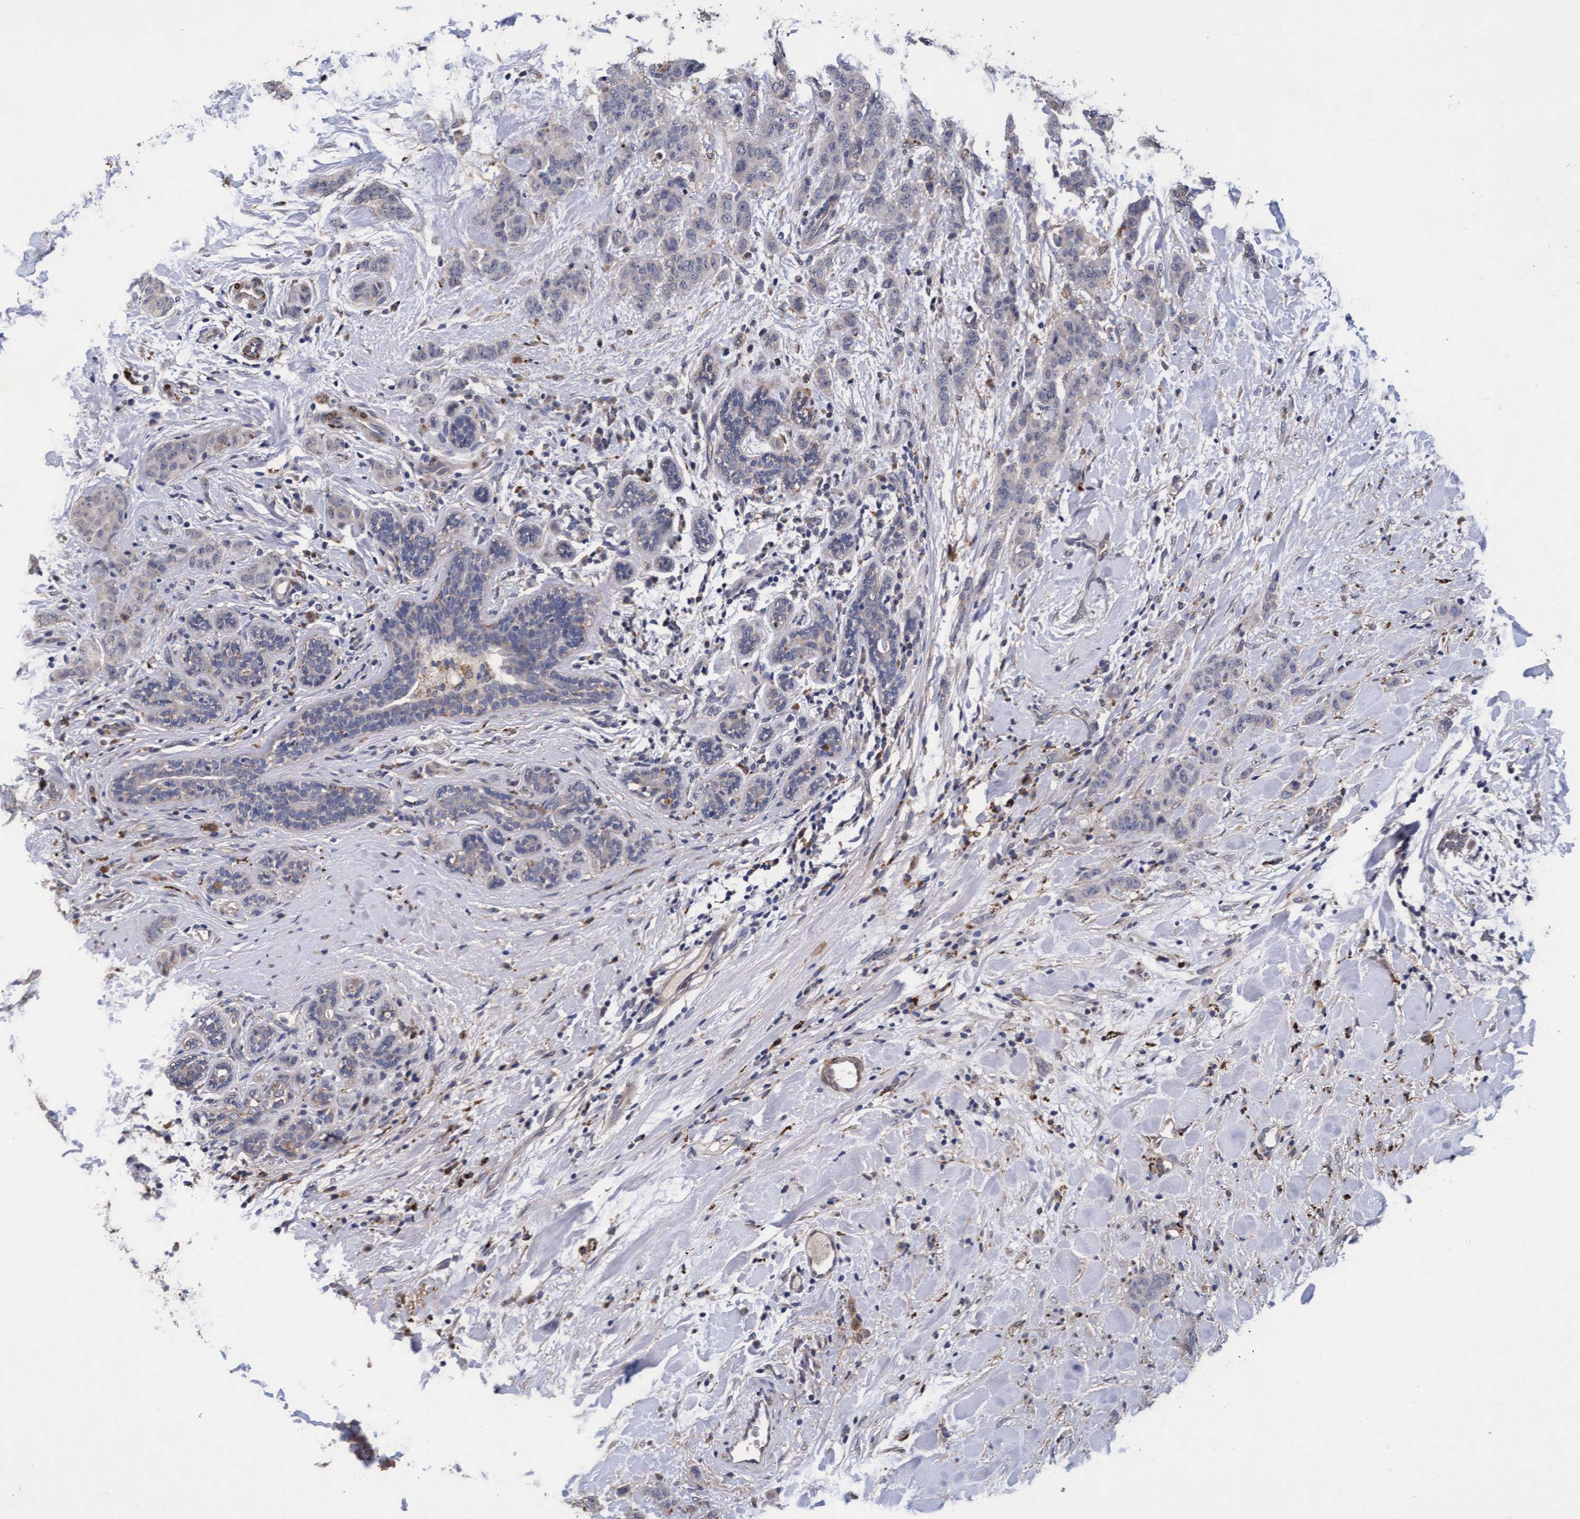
{"staining": {"intensity": "negative", "quantity": "none", "location": "none"}, "tissue": "breast cancer", "cell_type": "Tumor cells", "image_type": "cancer", "snomed": [{"axis": "morphology", "description": "Normal tissue, NOS"}, {"axis": "morphology", "description": "Duct carcinoma"}, {"axis": "topography", "description": "Breast"}], "caption": "High magnification brightfield microscopy of breast cancer (invasive ductal carcinoma) stained with DAB (3,3'-diaminobenzidine) (brown) and counterstained with hematoxylin (blue): tumor cells show no significant staining.", "gene": "CPQ", "patient": {"sex": "female", "age": 40}}